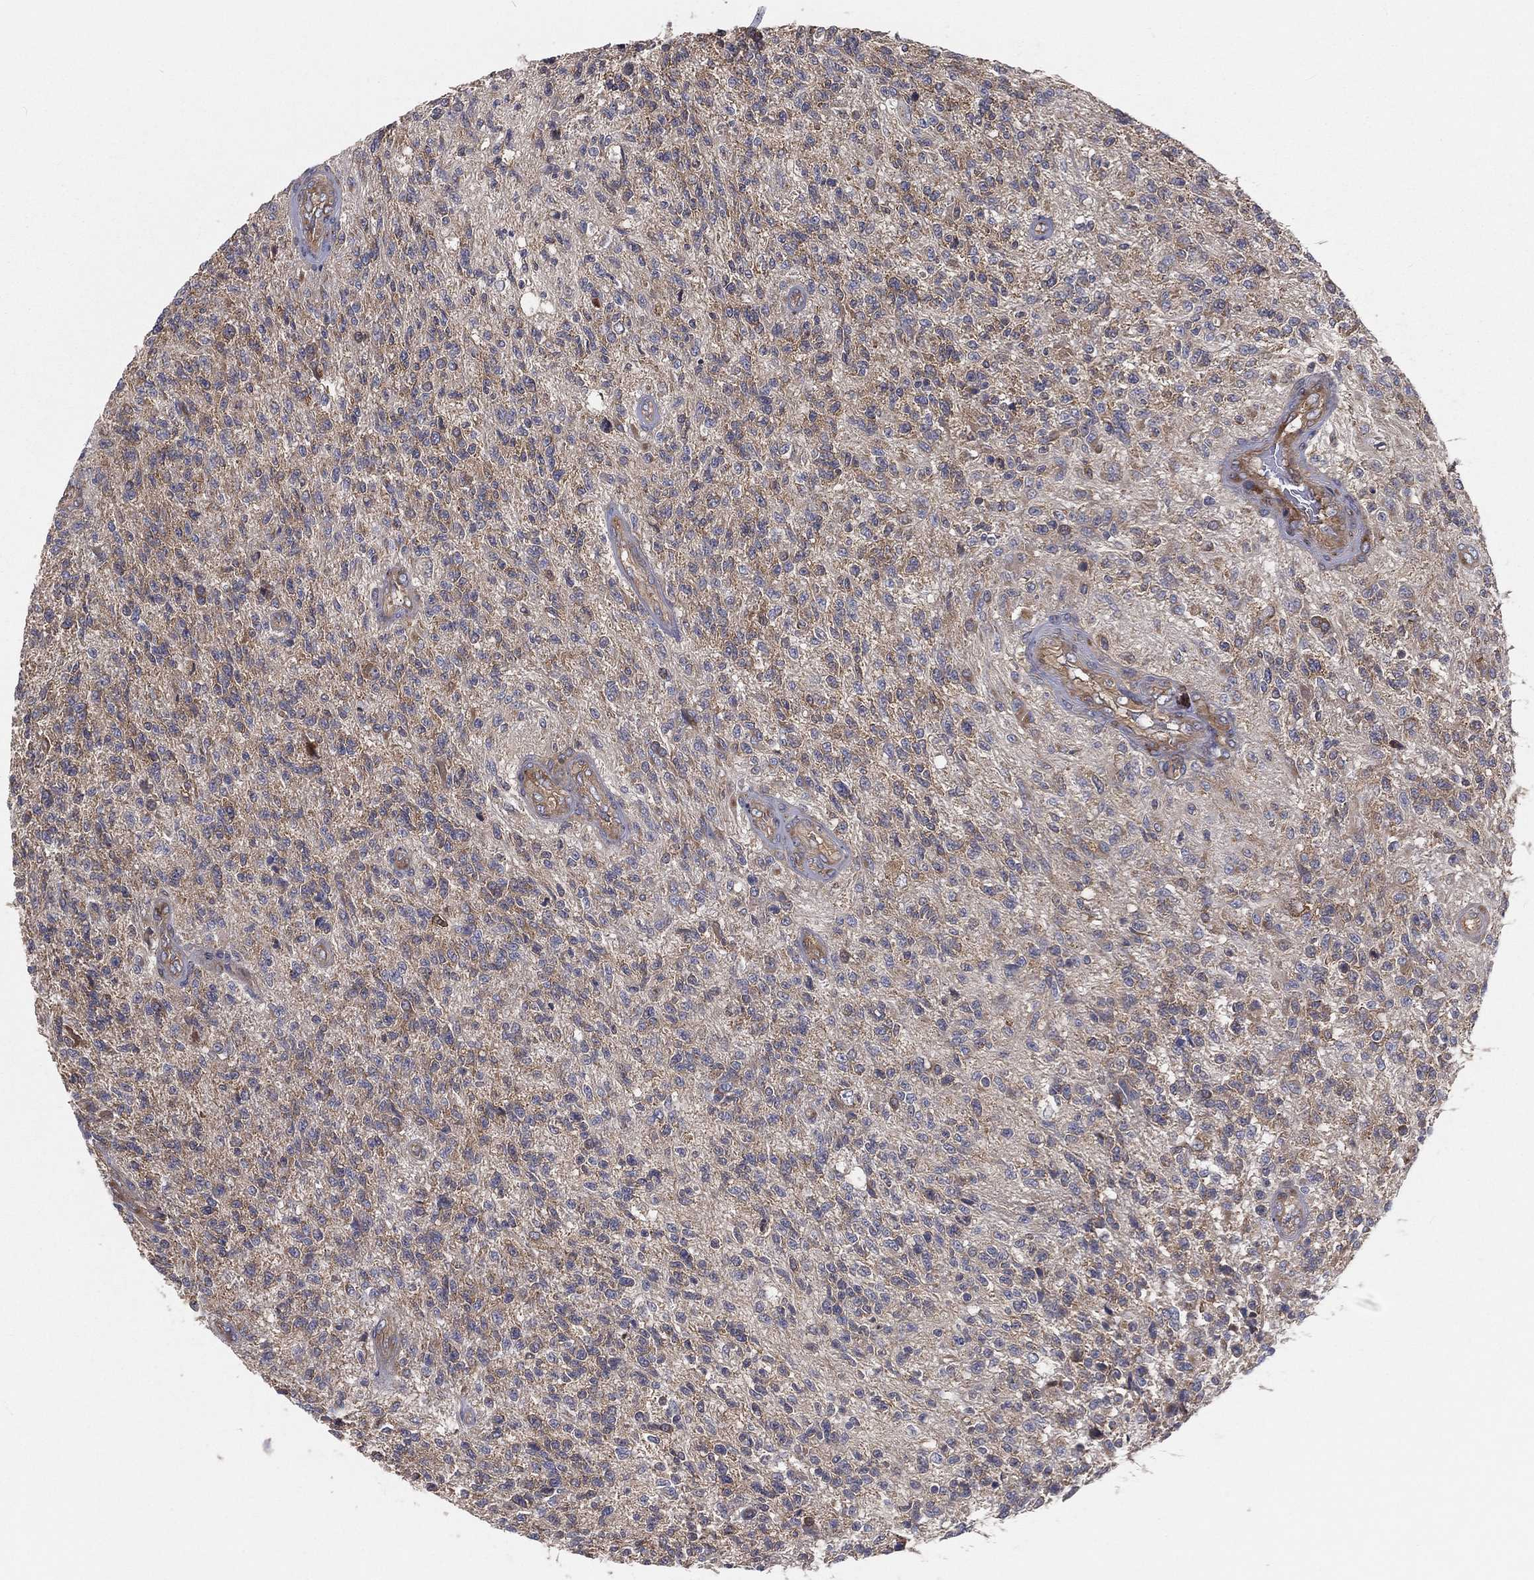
{"staining": {"intensity": "moderate", "quantity": "<25%", "location": "cytoplasmic/membranous"}, "tissue": "glioma", "cell_type": "Tumor cells", "image_type": "cancer", "snomed": [{"axis": "morphology", "description": "Glioma, malignant, High grade"}, {"axis": "topography", "description": "Brain"}], "caption": "Glioma stained with a brown dye displays moderate cytoplasmic/membranous positive positivity in about <25% of tumor cells.", "gene": "EIF2B5", "patient": {"sex": "male", "age": 56}}